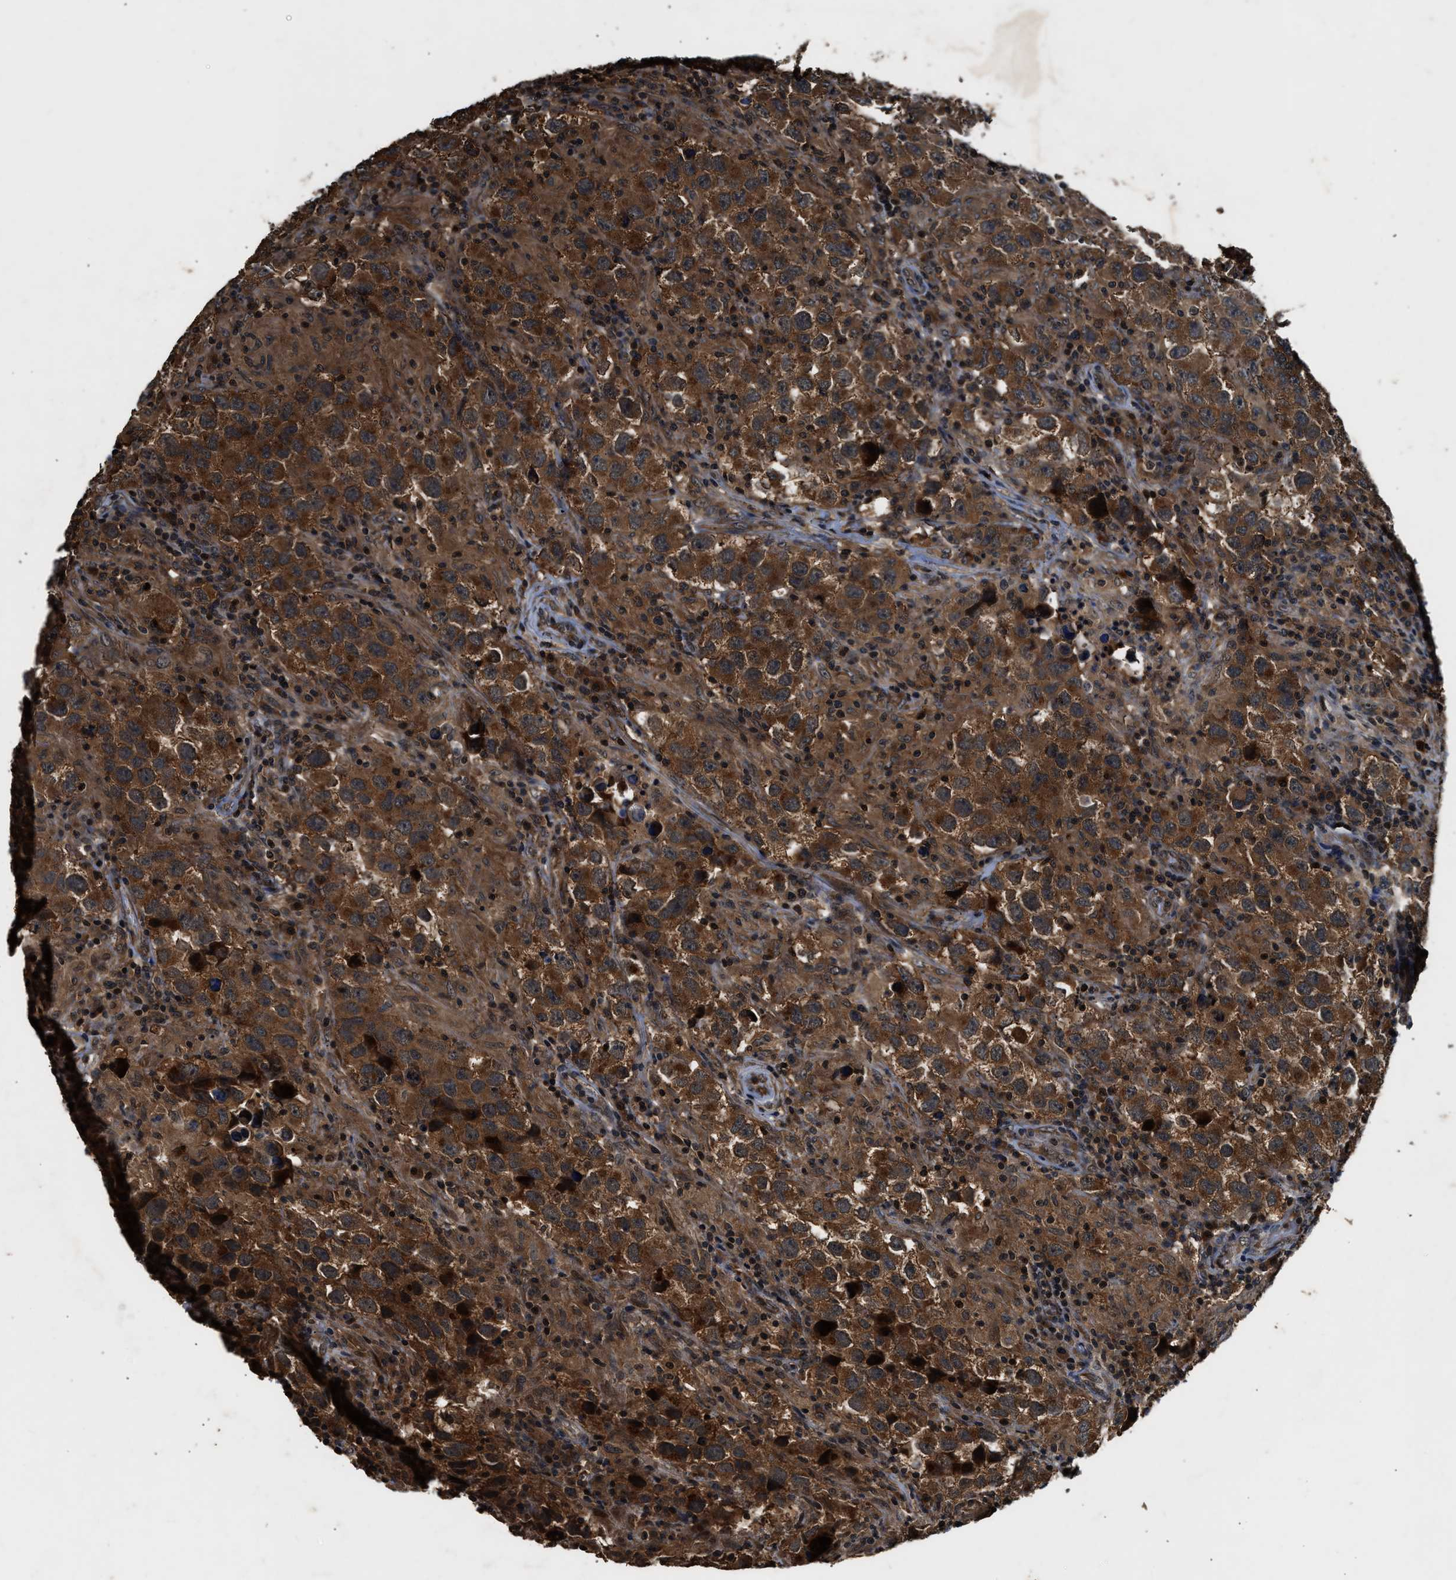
{"staining": {"intensity": "strong", "quantity": ">75%", "location": "cytoplasmic/membranous"}, "tissue": "testis cancer", "cell_type": "Tumor cells", "image_type": "cancer", "snomed": [{"axis": "morphology", "description": "Carcinoma, Embryonal, NOS"}, {"axis": "topography", "description": "Testis"}], "caption": "Tumor cells demonstrate high levels of strong cytoplasmic/membranous positivity in about >75% of cells in testis embryonal carcinoma.", "gene": "RPS6KB1", "patient": {"sex": "male", "age": 21}}